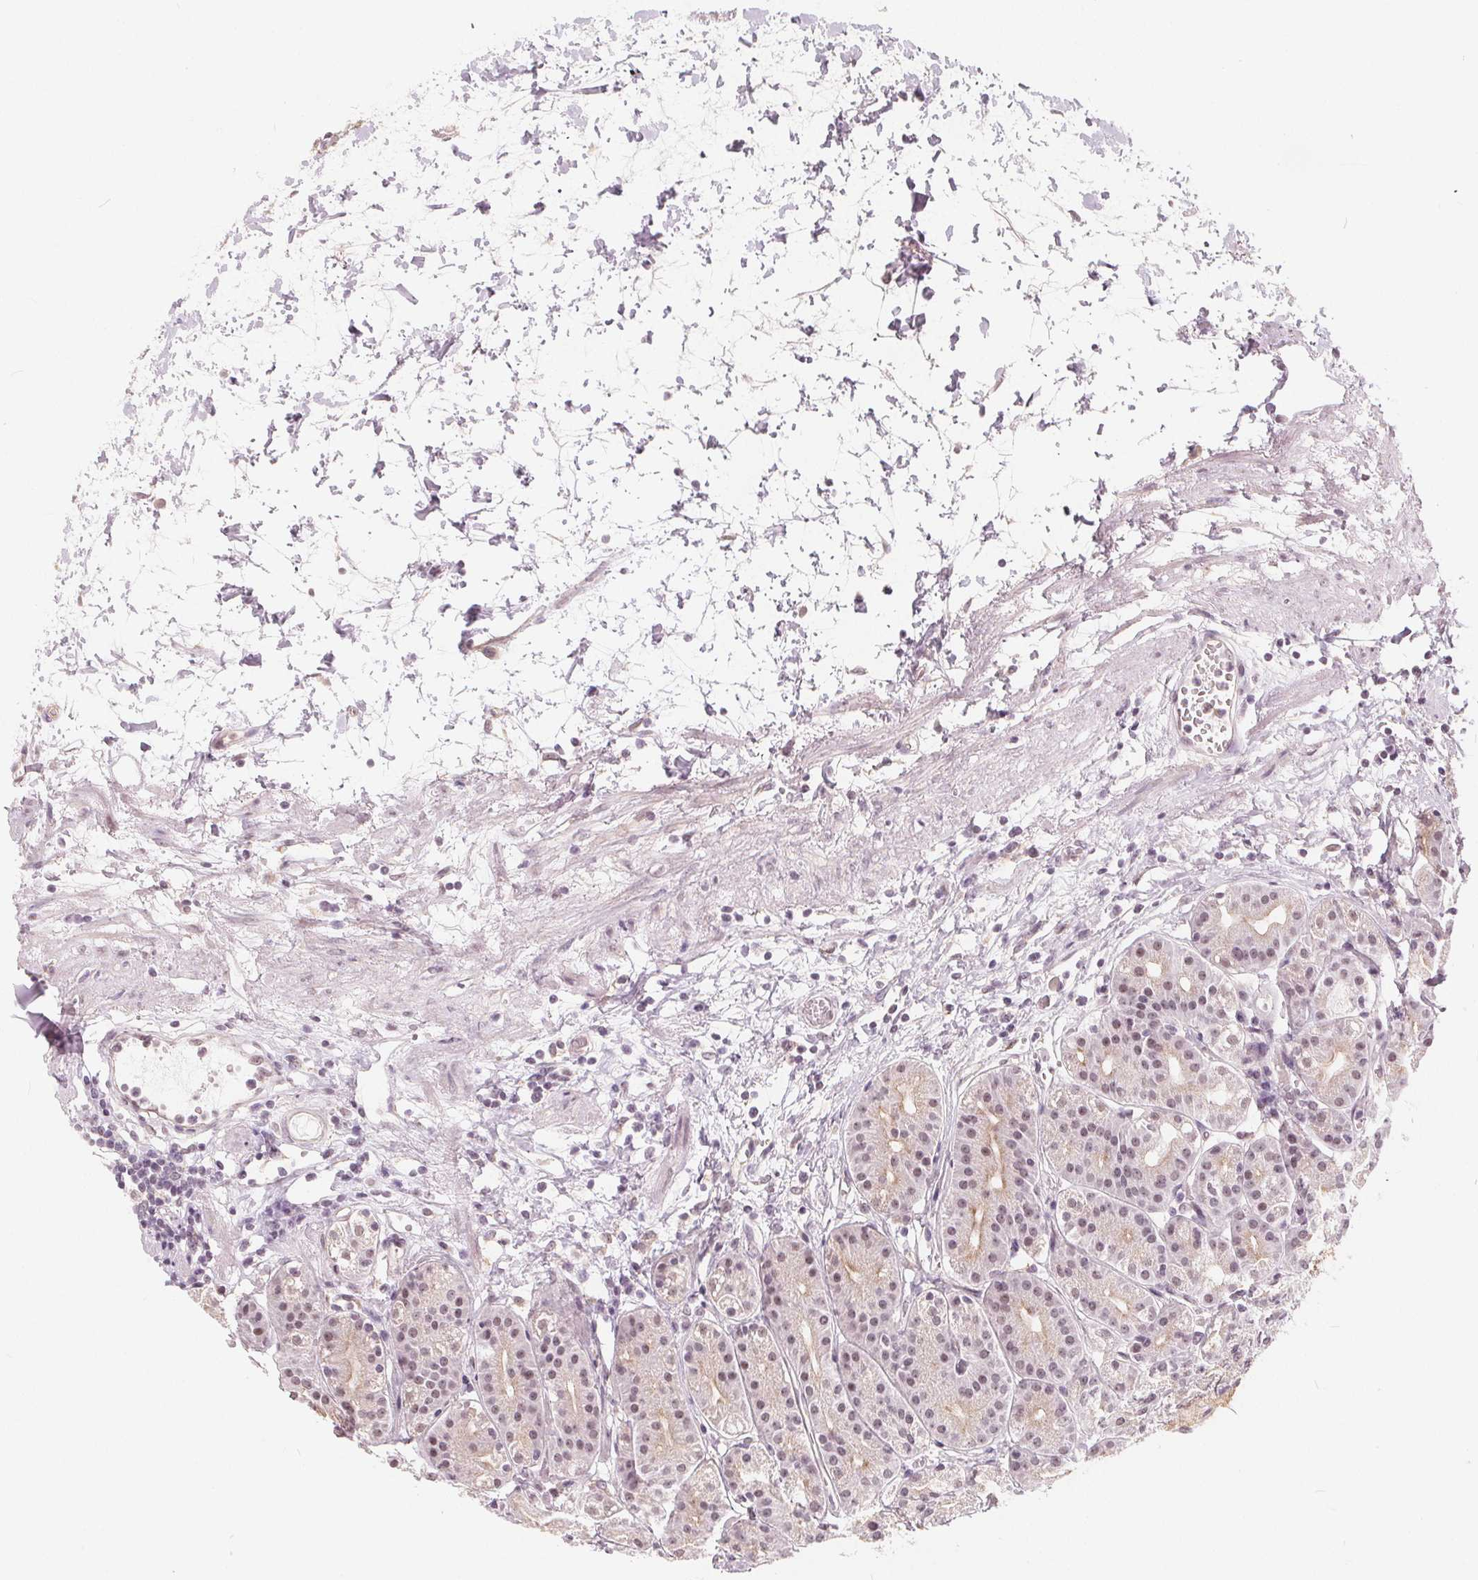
{"staining": {"intensity": "weak", "quantity": "25%-75%", "location": "cytoplasmic/membranous,nuclear"}, "tissue": "stomach", "cell_type": "Glandular cells", "image_type": "normal", "snomed": [{"axis": "morphology", "description": "Normal tissue, NOS"}, {"axis": "topography", "description": "Skeletal muscle"}, {"axis": "topography", "description": "Stomach"}], "caption": "Stomach stained with DAB immunohistochemistry exhibits low levels of weak cytoplasmic/membranous,nuclear positivity in approximately 25%-75% of glandular cells.", "gene": "NUP210L", "patient": {"sex": "female", "age": 57}}